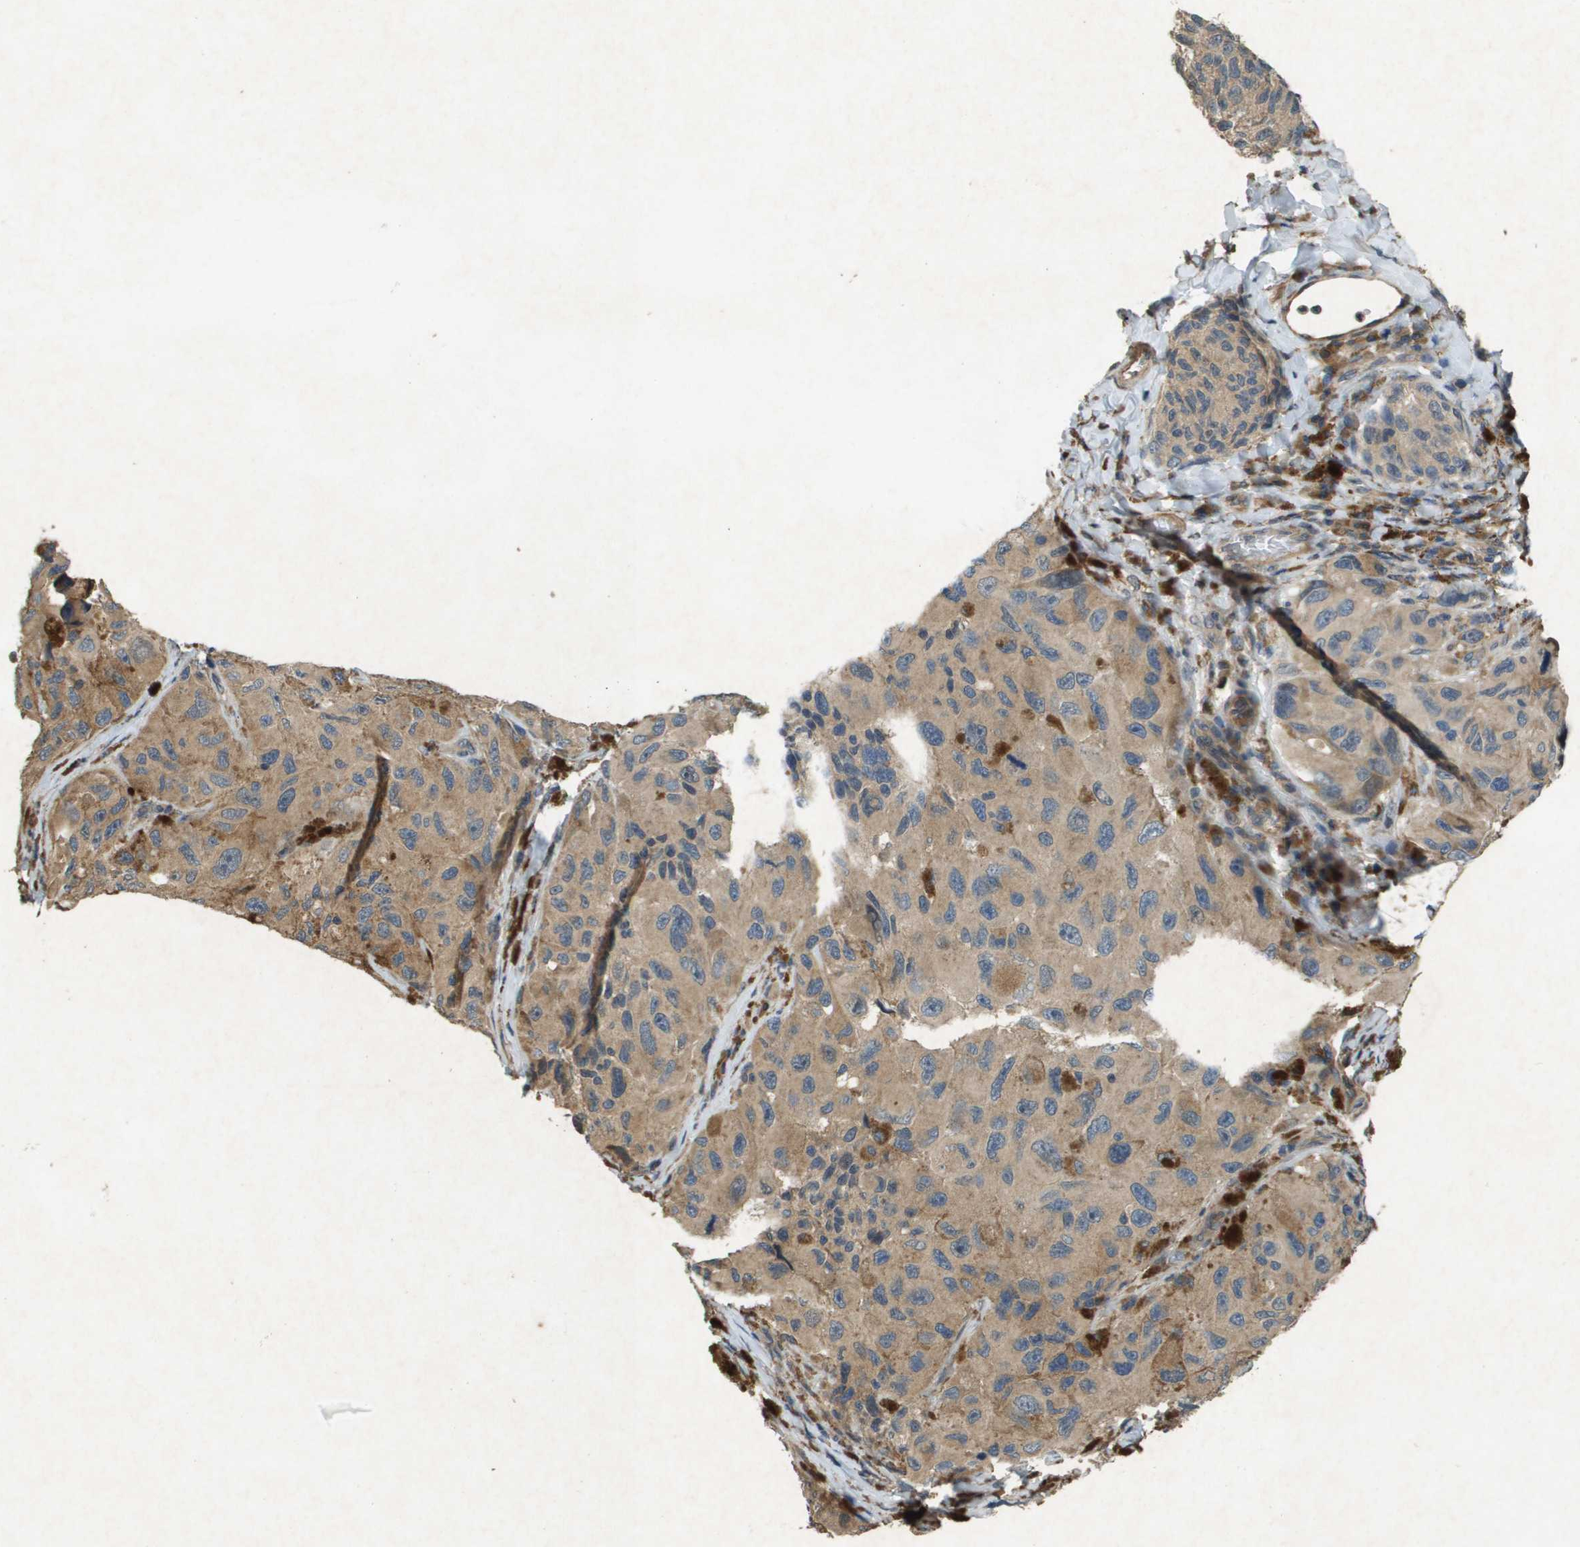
{"staining": {"intensity": "weak", "quantity": ">75%", "location": "cytoplasmic/membranous"}, "tissue": "melanoma", "cell_type": "Tumor cells", "image_type": "cancer", "snomed": [{"axis": "morphology", "description": "Malignant melanoma, NOS"}, {"axis": "topography", "description": "Skin"}], "caption": "A high-resolution image shows IHC staining of melanoma, which displays weak cytoplasmic/membranous expression in about >75% of tumor cells. (Brightfield microscopy of DAB IHC at high magnification).", "gene": "CDKN2C", "patient": {"sex": "female", "age": 73}}